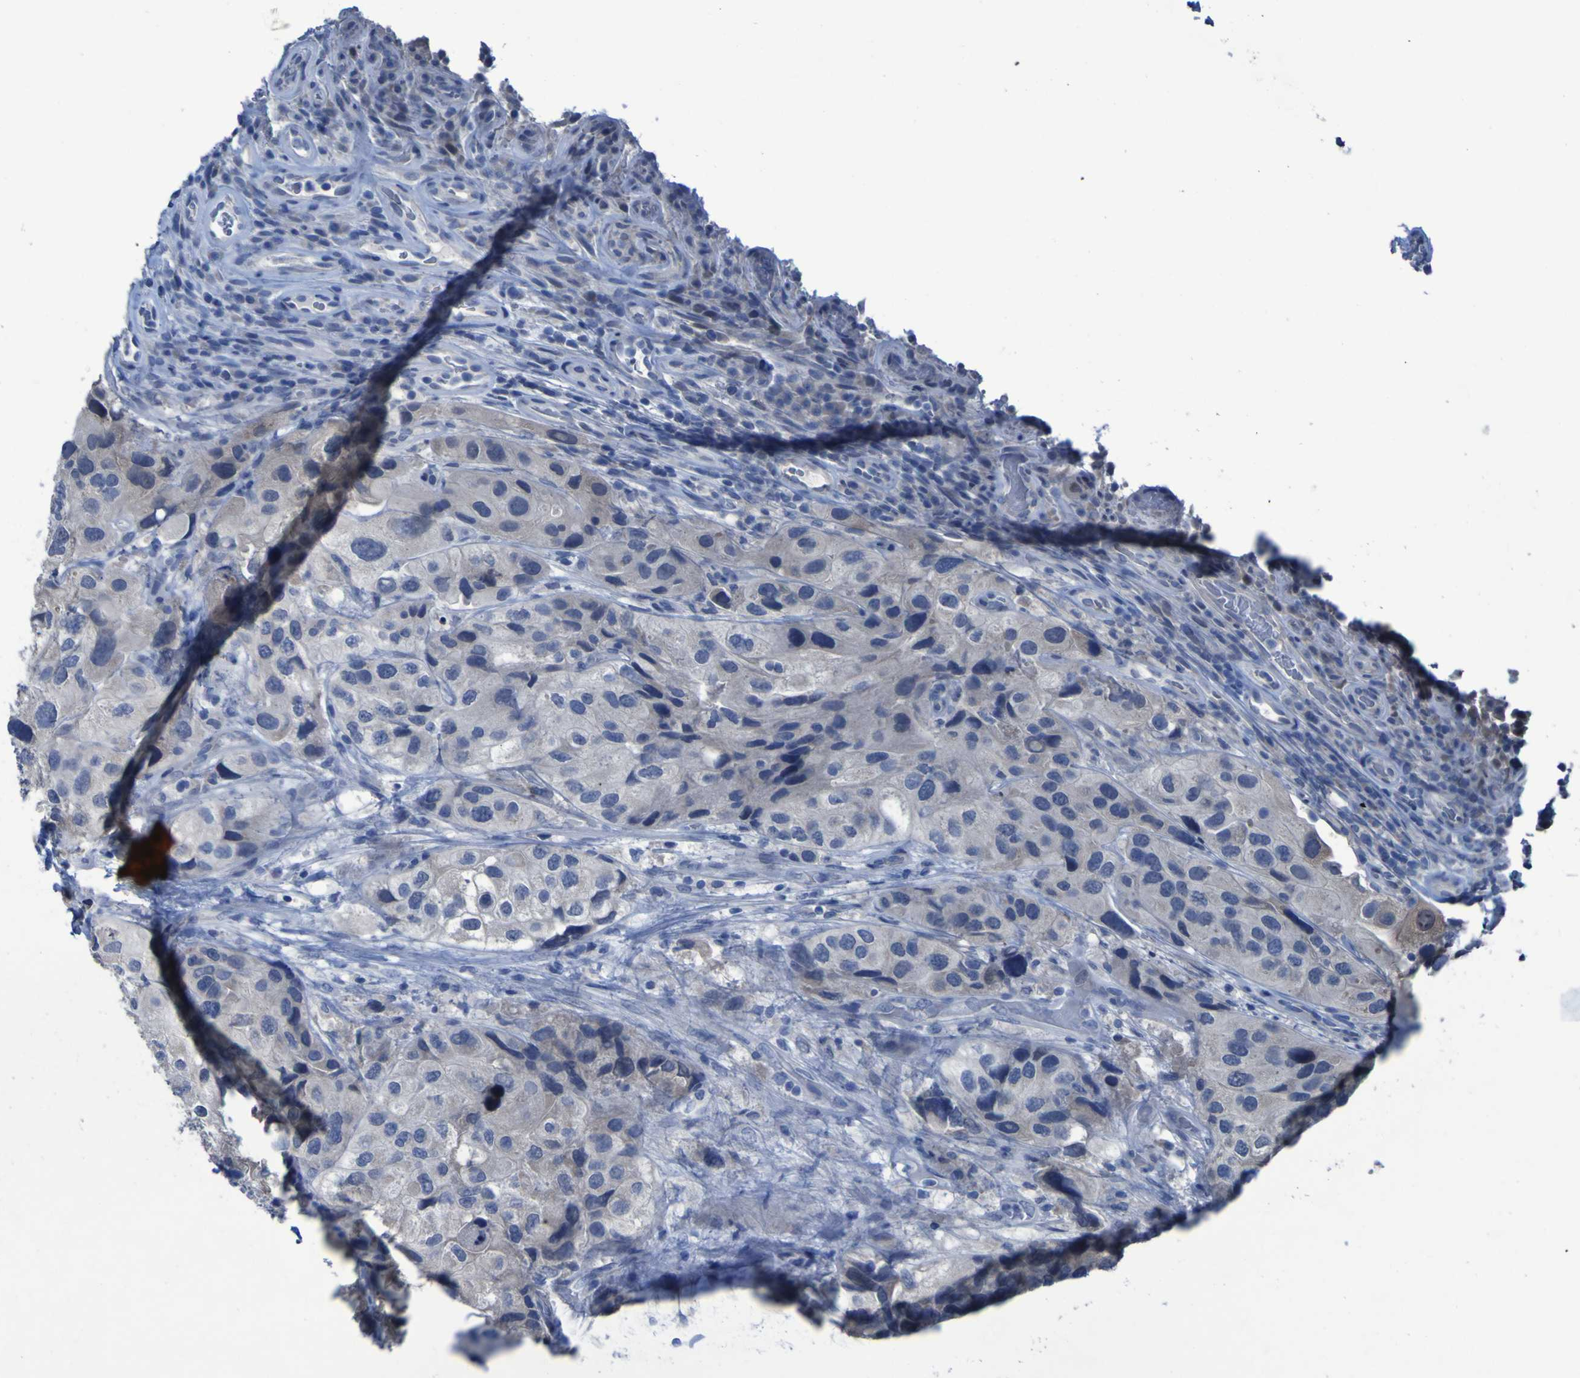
{"staining": {"intensity": "weak", "quantity": "<25%", "location": "cytoplasmic/membranous"}, "tissue": "urothelial cancer", "cell_type": "Tumor cells", "image_type": "cancer", "snomed": [{"axis": "morphology", "description": "Urothelial carcinoma, High grade"}, {"axis": "topography", "description": "Urinary bladder"}], "caption": "Immunohistochemistry (IHC) photomicrograph of high-grade urothelial carcinoma stained for a protein (brown), which demonstrates no staining in tumor cells.", "gene": "CLDN18", "patient": {"sex": "female", "age": 64}}